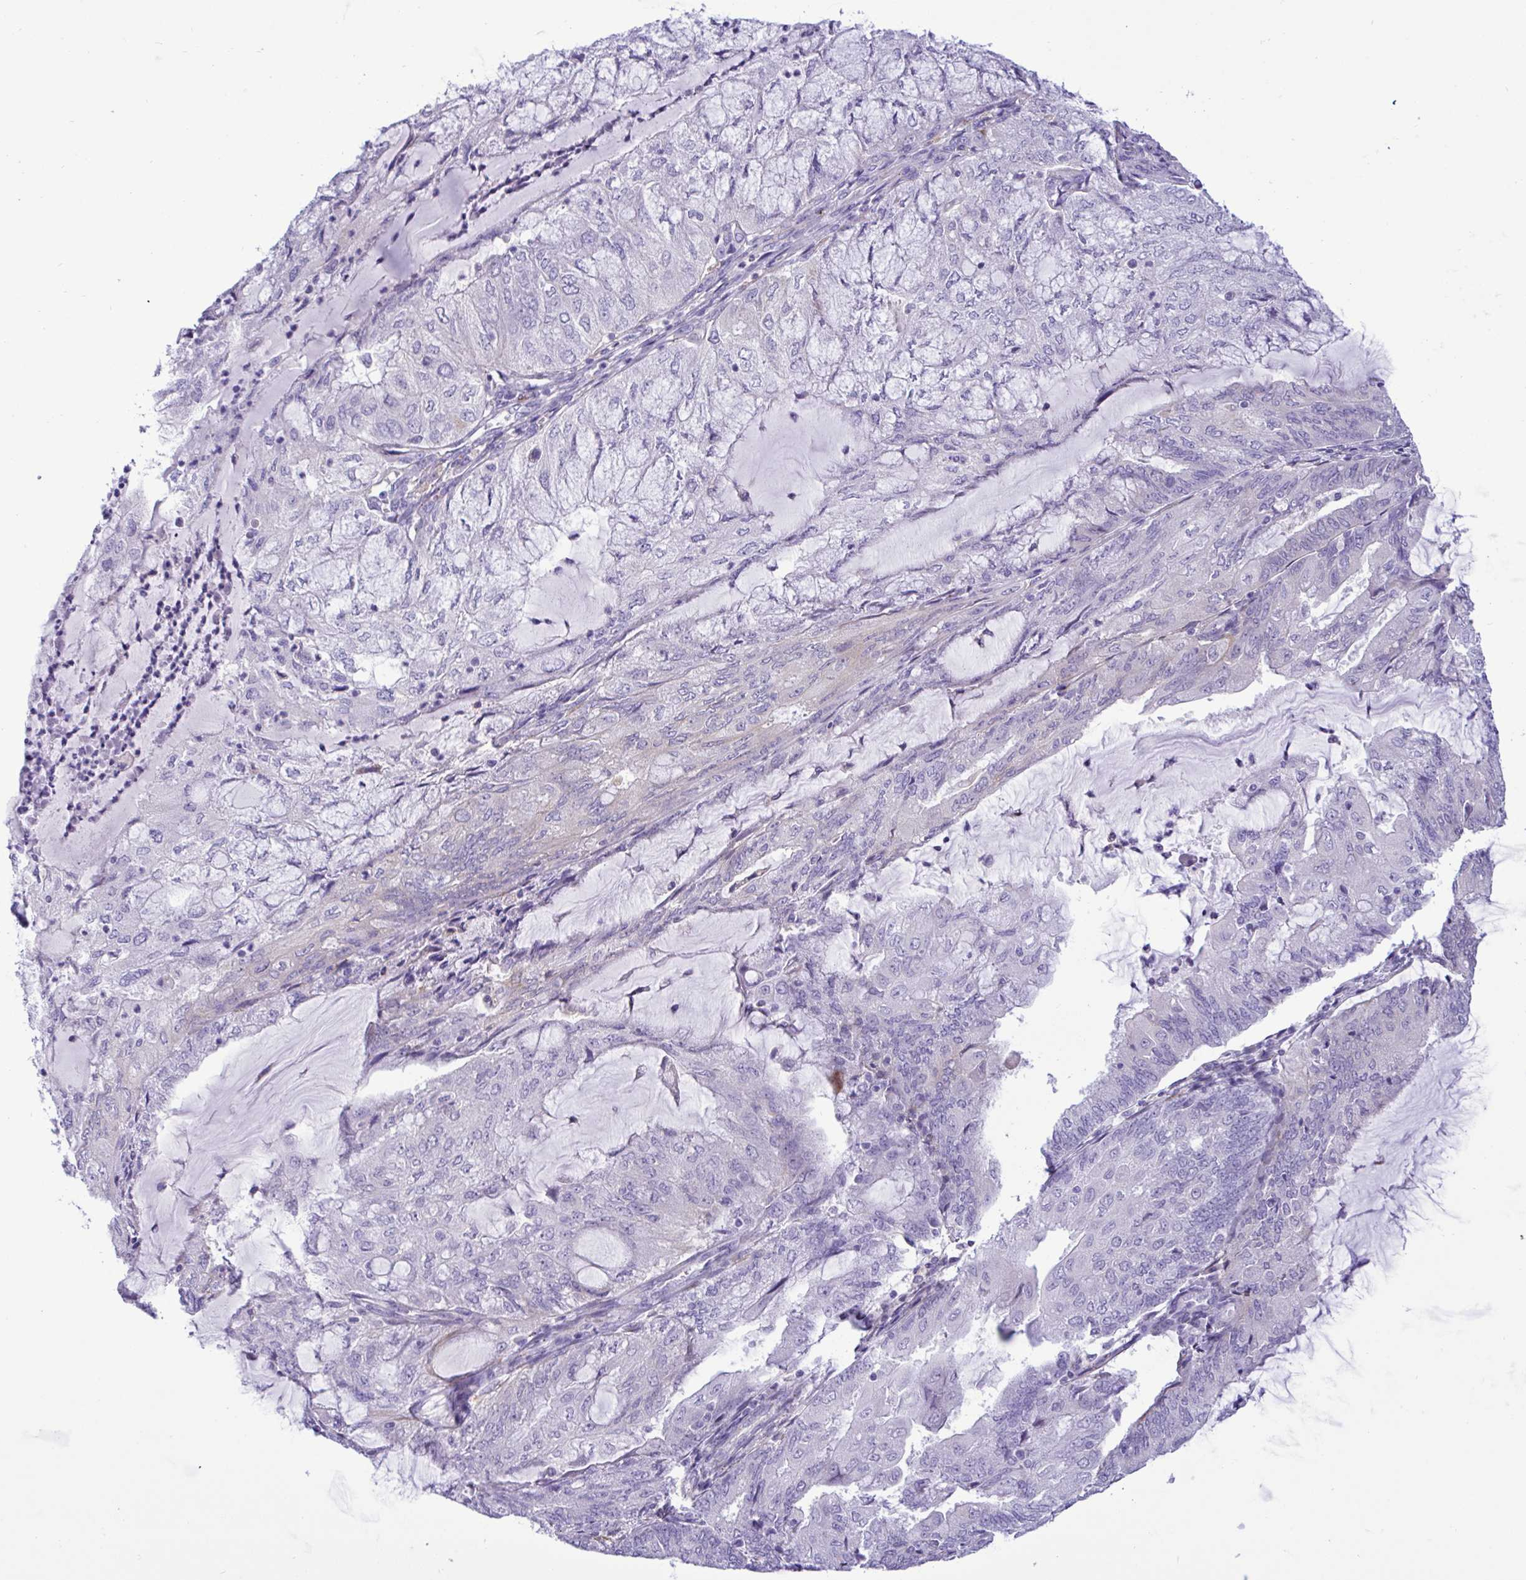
{"staining": {"intensity": "negative", "quantity": "none", "location": "none"}, "tissue": "endometrial cancer", "cell_type": "Tumor cells", "image_type": "cancer", "snomed": [{"axis": "morphology", "description": "Adenocarcinoma, NOS"}, {"axis": "topography", "description": "Endometrium"}], "caption": "Tumor cells are negative for protein expression in human endometrial cancer (adenocarcinoma).", "gene": "SREBF1", "patient": {"sex": "female", "age": 81}}